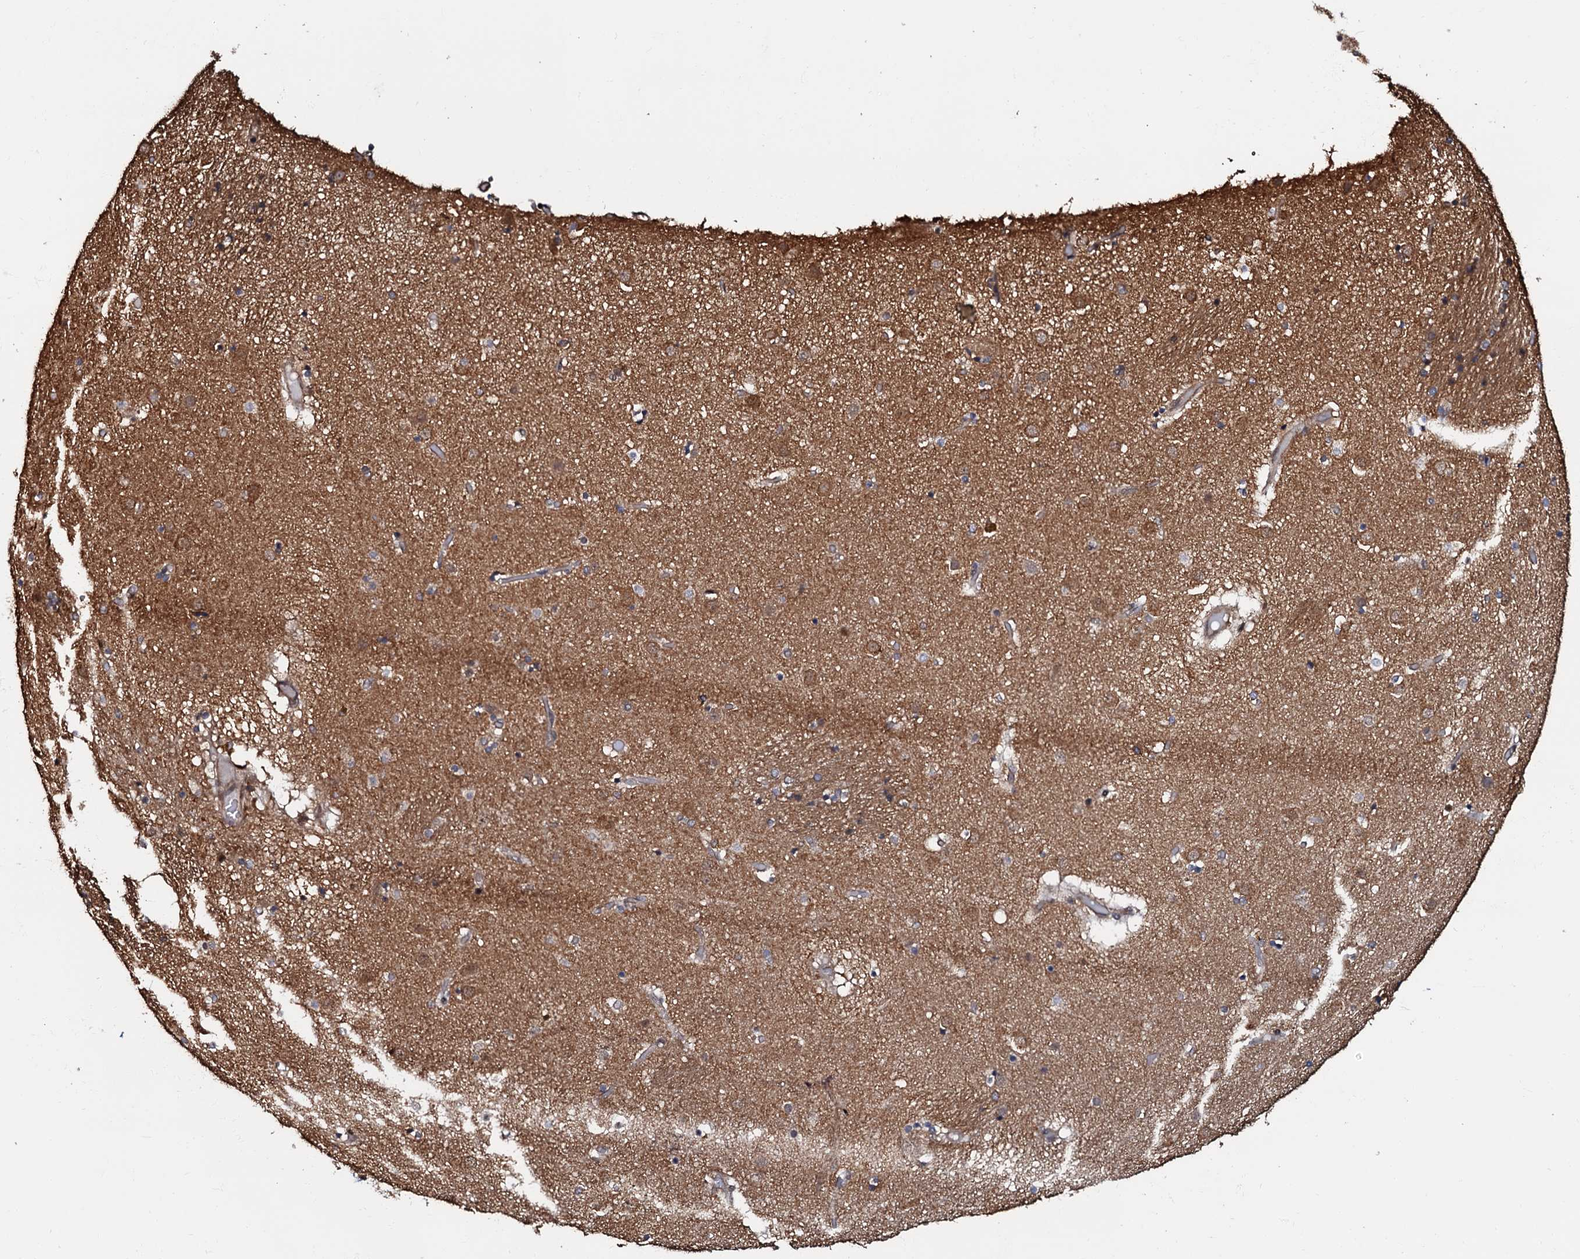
{"staining": {"intensity": "weak", "quantity": "<25%", "location": "cytoplasmic/membranous"}, "tissue": "caudate", "cell_type": "Glial cells", "image_type": "normal", "snomed": [{"axis": "morphology", "description": "Normal tissue, NOS"}, {"axis": "topography", "description": "Lateral ventricle wall"}], "caption": "Glial cells are negative for protein expression in unremarkable human caudate. (Stains: DAB (3,3'-diaminobenzidine) immunohistochemistry (IHC) with hematoxylin counter stain, Microscopy: brightfield microscopy at high magnification).", "gene": "OSBP", "patient": {"sex": "male", "age": 70}}